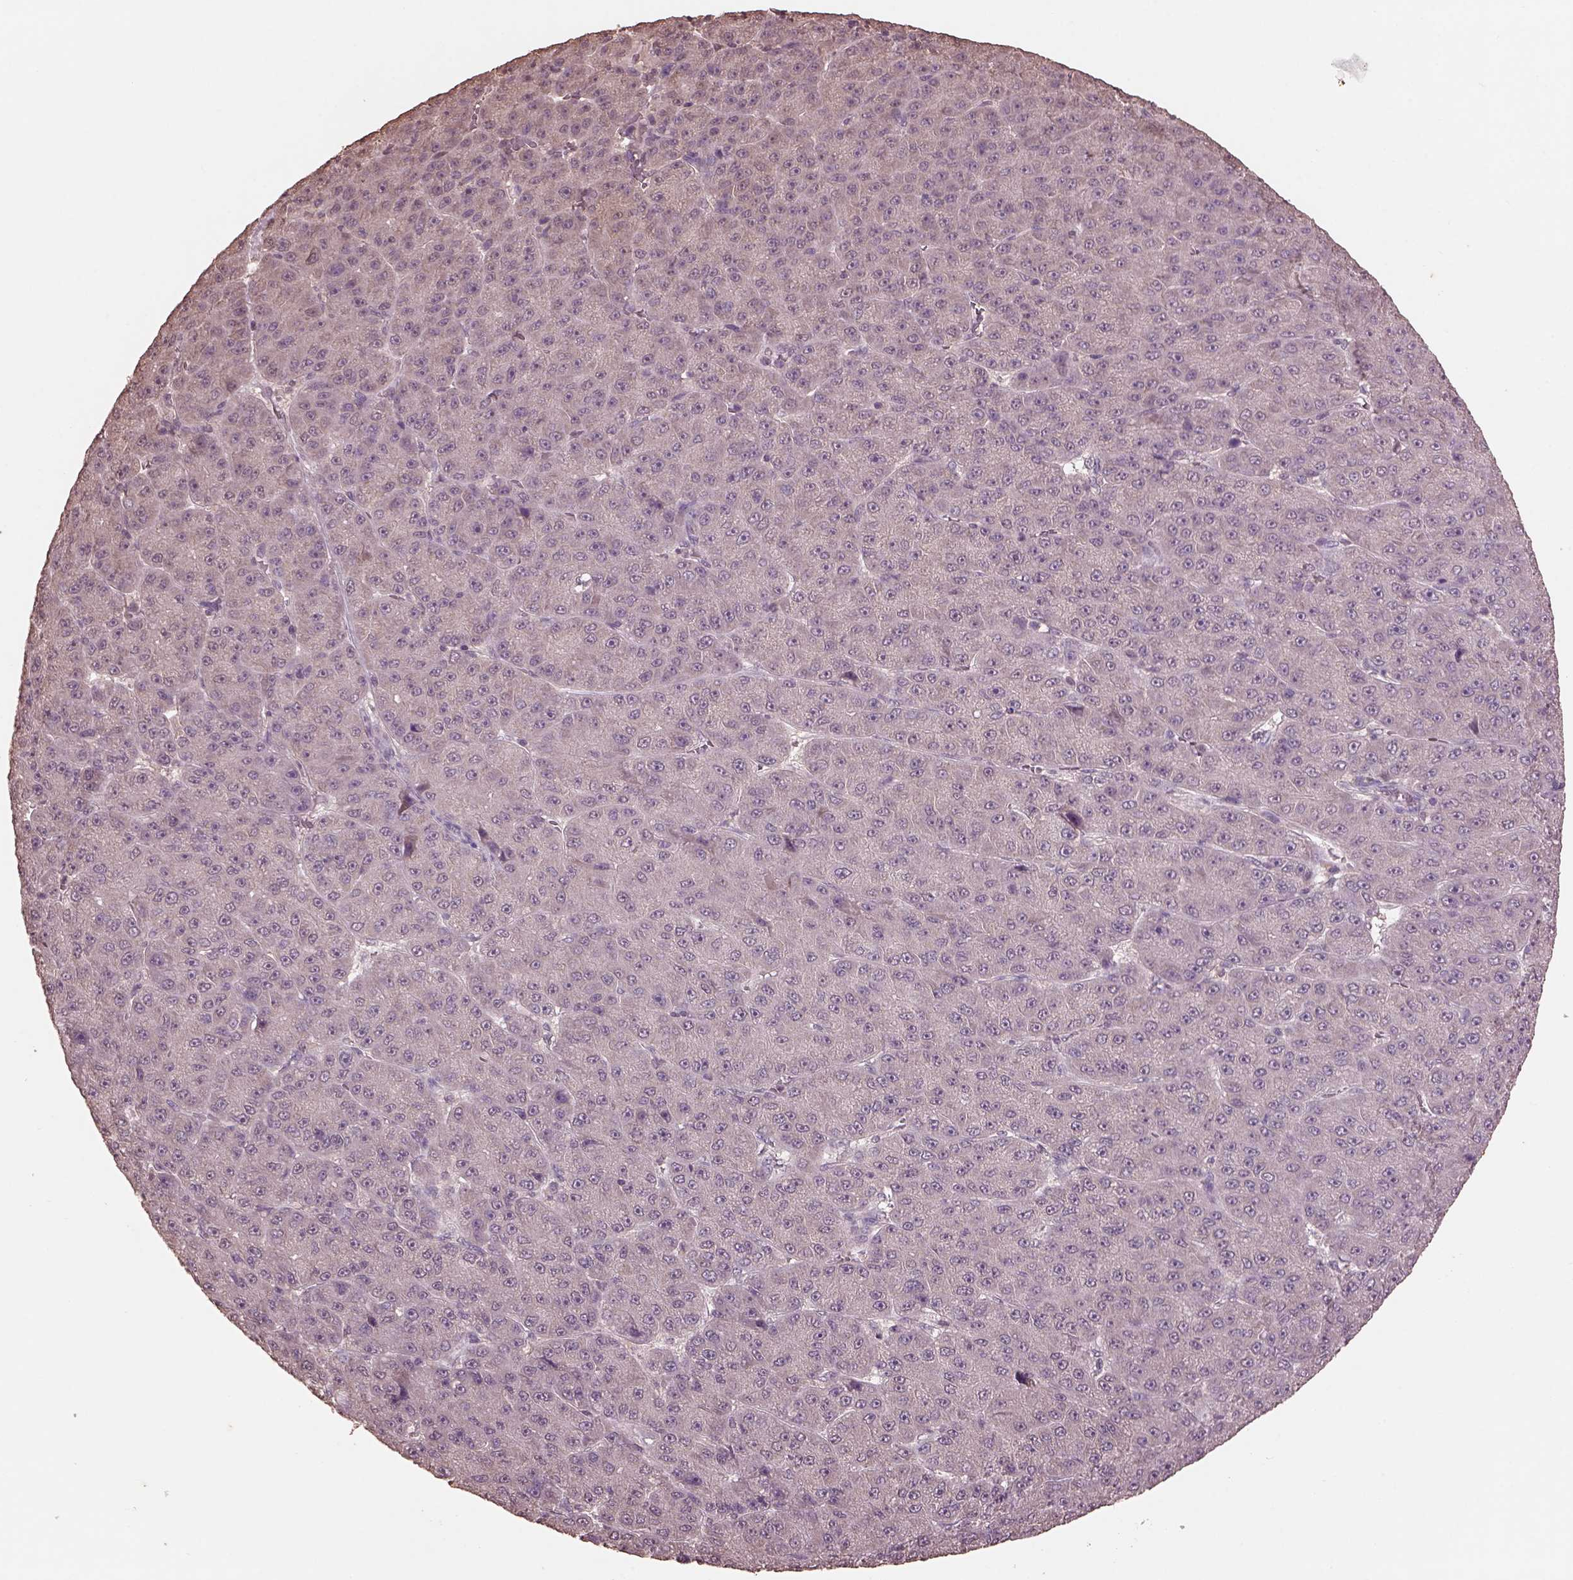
{"staining": {"intensity": "negative", "quantity": "none", "location": "none"}, "tissue": "liver cancer", "cell_type": "Tumor cells", "image_type": "cancer", "snomed": [{"axis": "morphology", "description": "Carcinoma, Hepatocellular, NOS"}, {"axis": "topography", "description": "Liver"}], "caption": "The histopathology image exhibits no staining of tumor cells in liver hepatocellular carcinoma. The staining was performed using DAB to visualize the protein expression in brown, while the nuclei were stained in blue with hematoxylin (Magnification: 20x).", "gene": "CPT1C", "patient": {"sex": "male", "age": 67}}